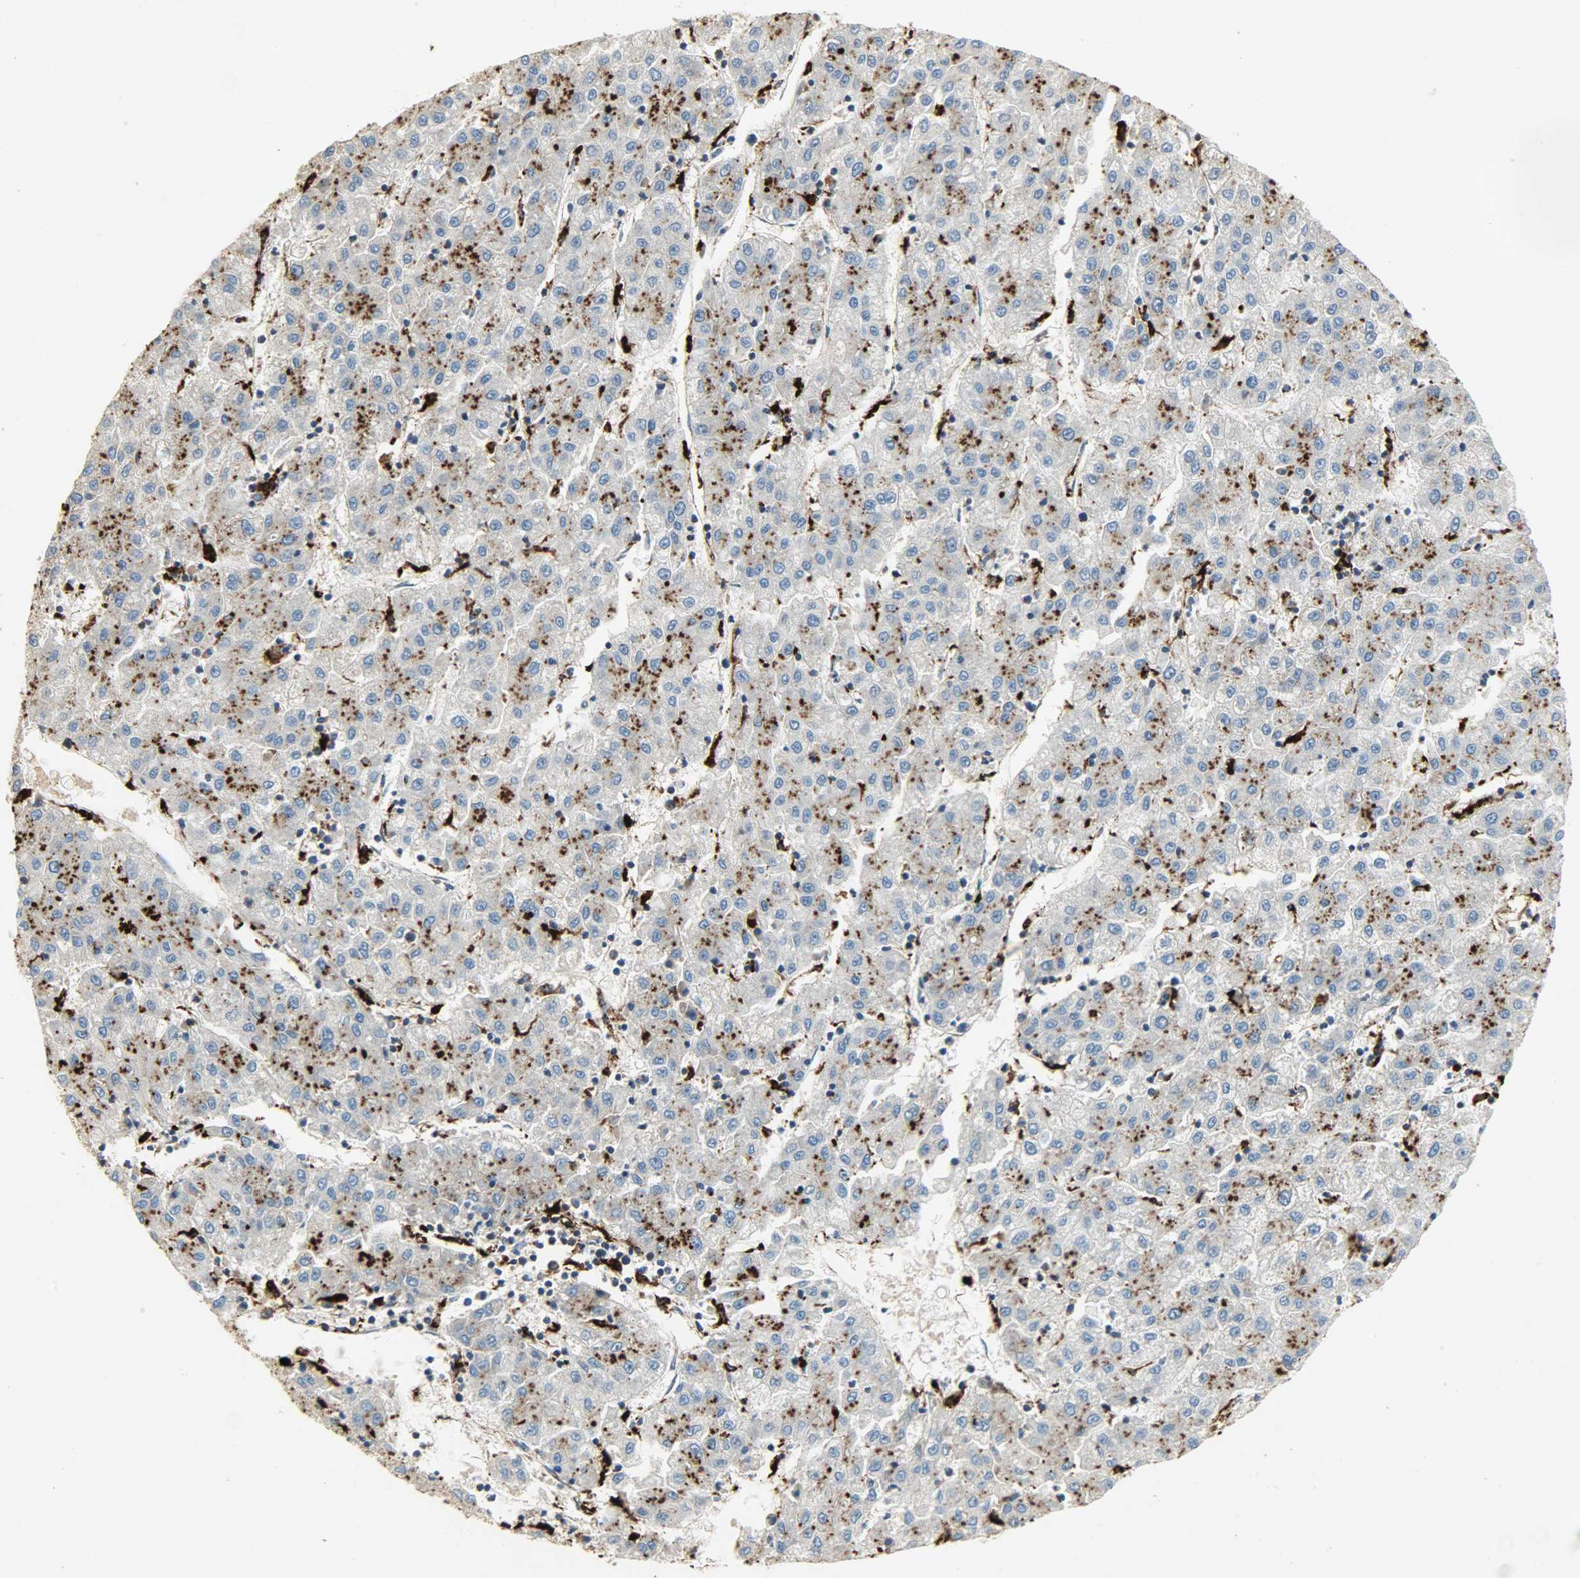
{"staining": {"intensity": "moderate", "quantity": "25%-75%", "location": "cytoplasmic/membranous"}, "tissue": "liver cancer", "cell_type": "Tumor cells", "image_type": "cancer", "snomed": [{"axis": "morphology", "description": "Carcinoma, Hepatocellular, NOS"}, {"axis": "topography", "description": "Liver"}], "caption": "Protein expression analysis of human liver cancer reveals moderate cytoplasmic/membranous expression in about 25%-75% of tumor cells.", "gene": "ASAH1", "patient": {"sex": "male", "age": 72}}